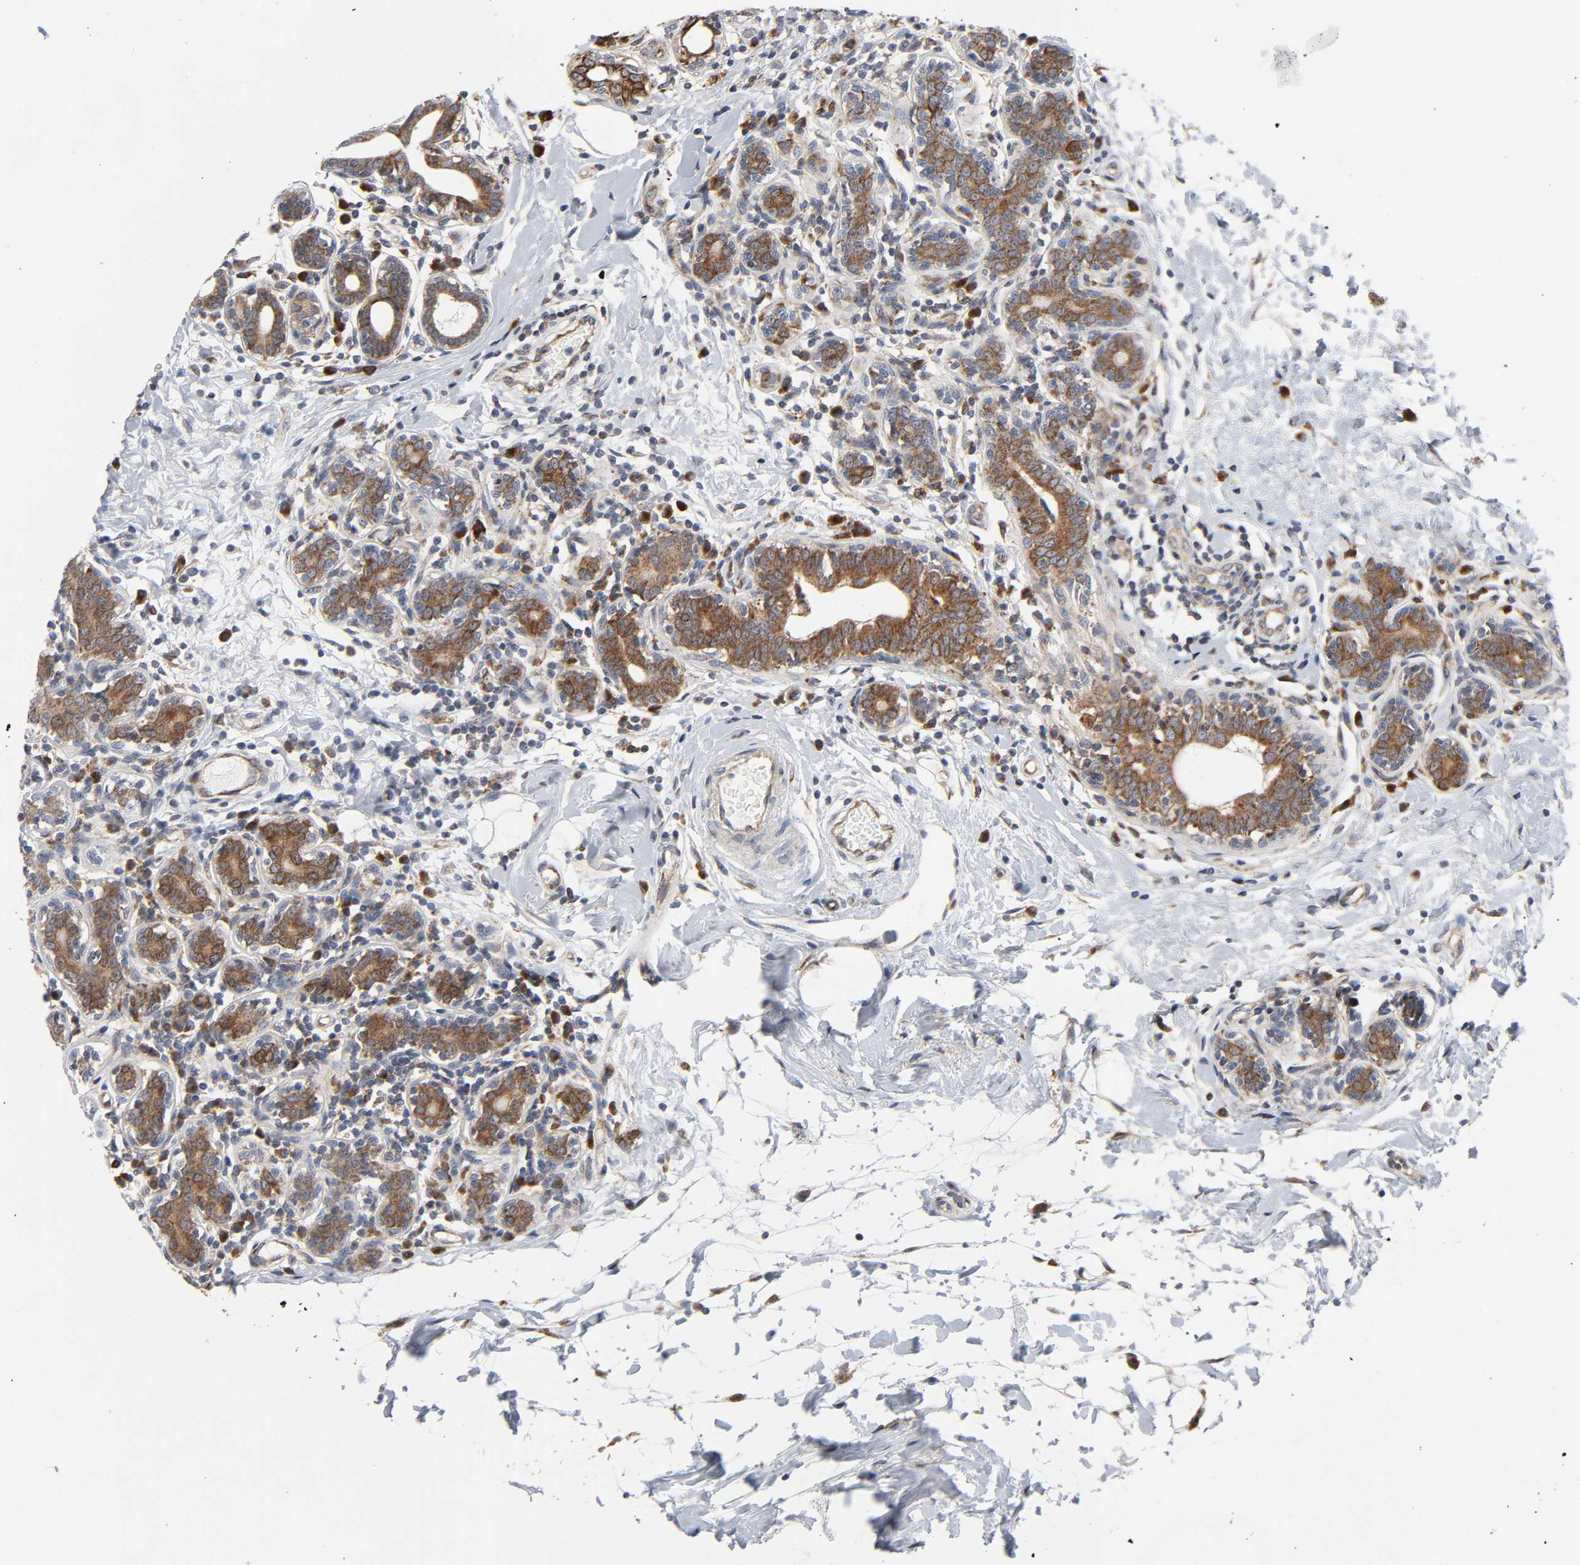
{"staining": {"intensity": "strong", "quantity": ">75%", "location": "cytoplasmic/membranous"}, "tissue": "breast cancer", "cell_type": "Tumor cells", "image_type": "cancer", "snomed": [{"axis": "morphology", "description": "Normal tissue, NOS"}, {"axis": "morphology", "description": "Lobular carcinoma"}, {"axis": "topography", "description": "Breast"}], "caption": "This is an image of immunohistochemistry (IHC) staining of breast cancer, which shows strong positivity in the cytoplasmic/membranous of tumor cells.", "gene": "BAX", "patient": {"sex": "female", "age": 47}}